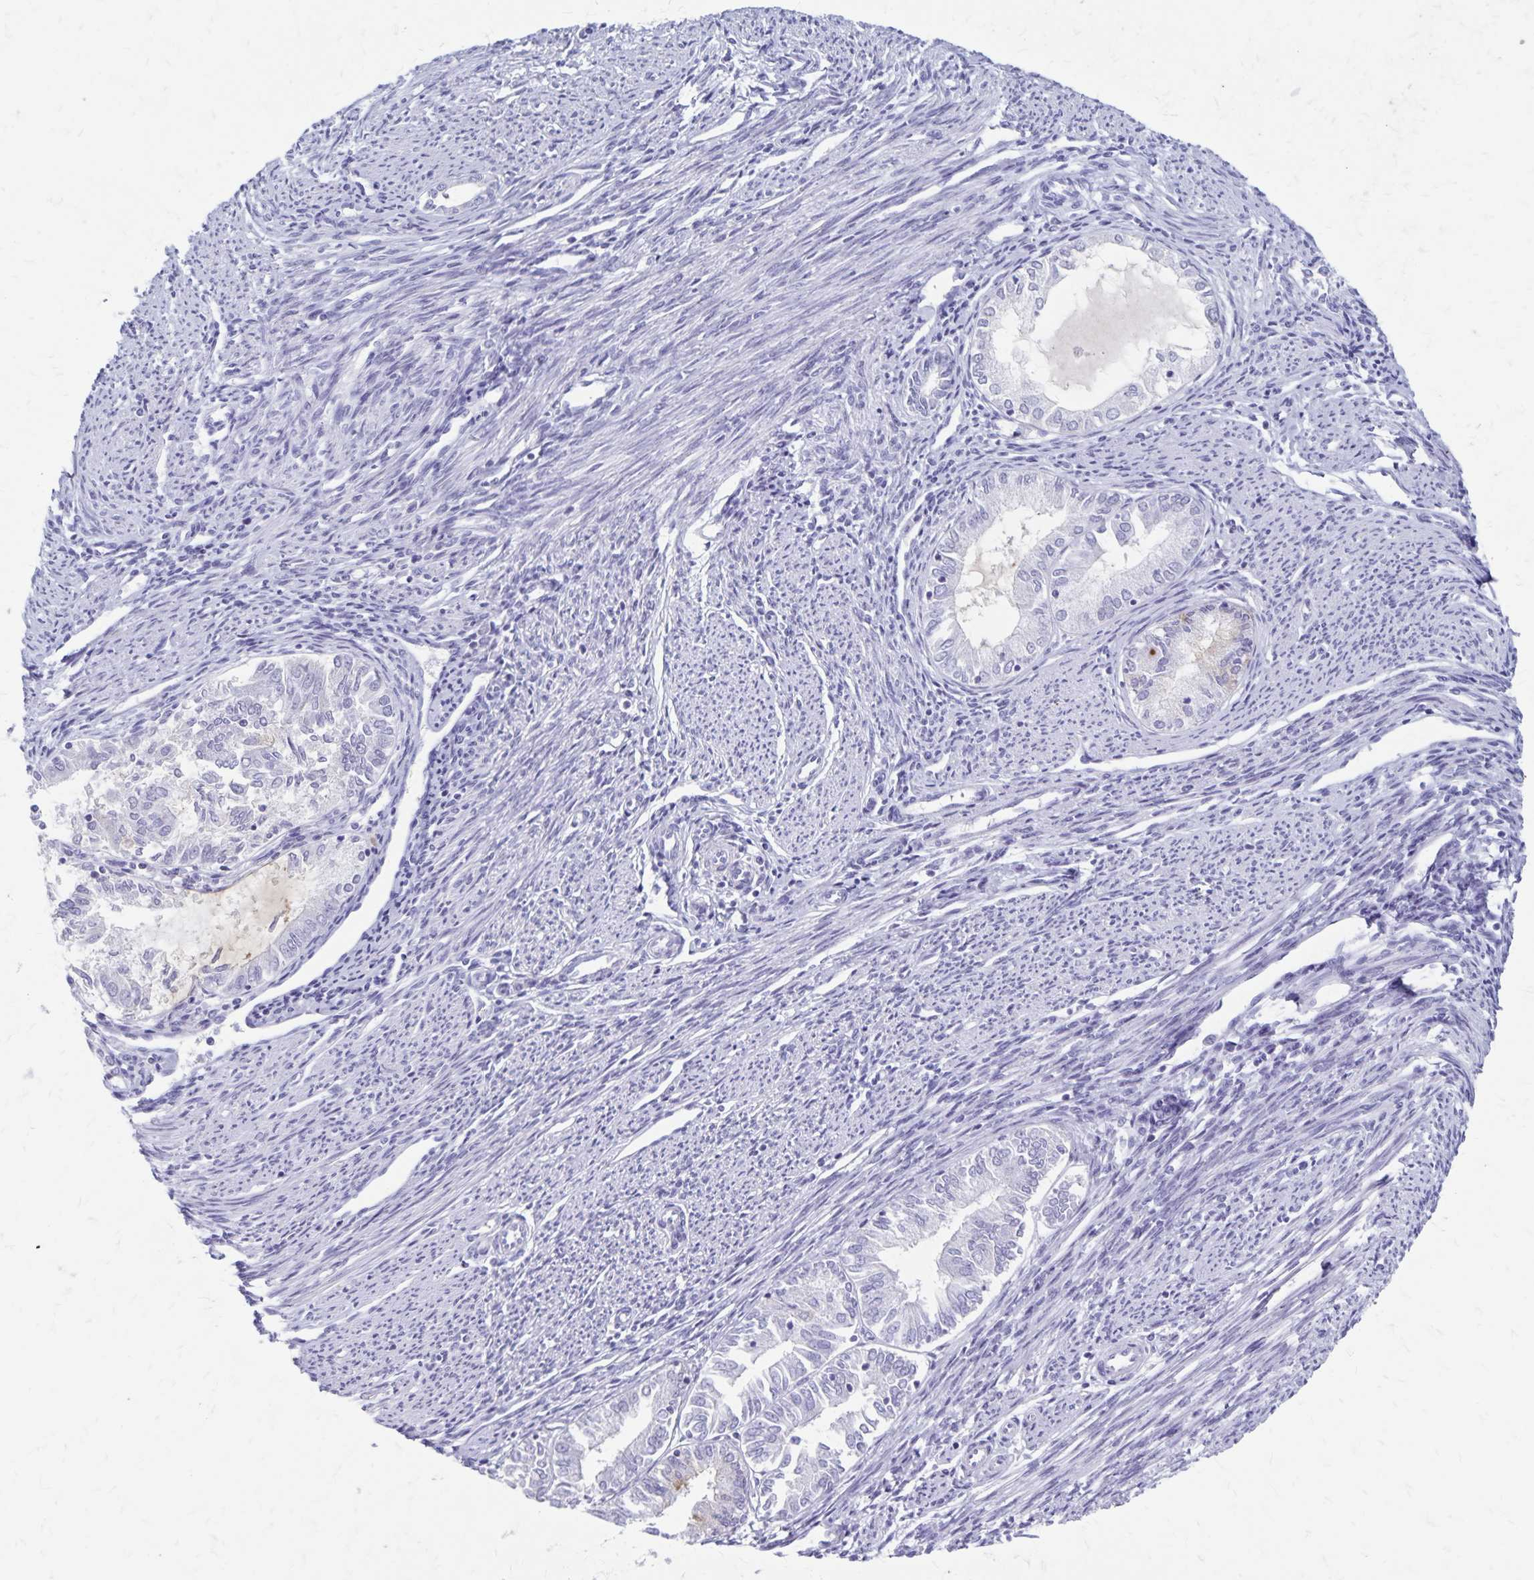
{"staining": {"intensity": "negative", "quantity": "none", "location": "none"}, "tissue": "endometrial cancer", "cell_type": "Tumor cells", "image_type": "cancer", "snomed": [{"axis": "morphology", "description": "Adenocarcinoma, NOS"}, {"axis": "topography", "description": "Endometrium"}], "caption": "Endometrial cancer was stained to show a protein in brown. There is no significant positivity in tumor cells.", "gene": "GPBAR1", "patient": {"sex": "female", "age": 79}}